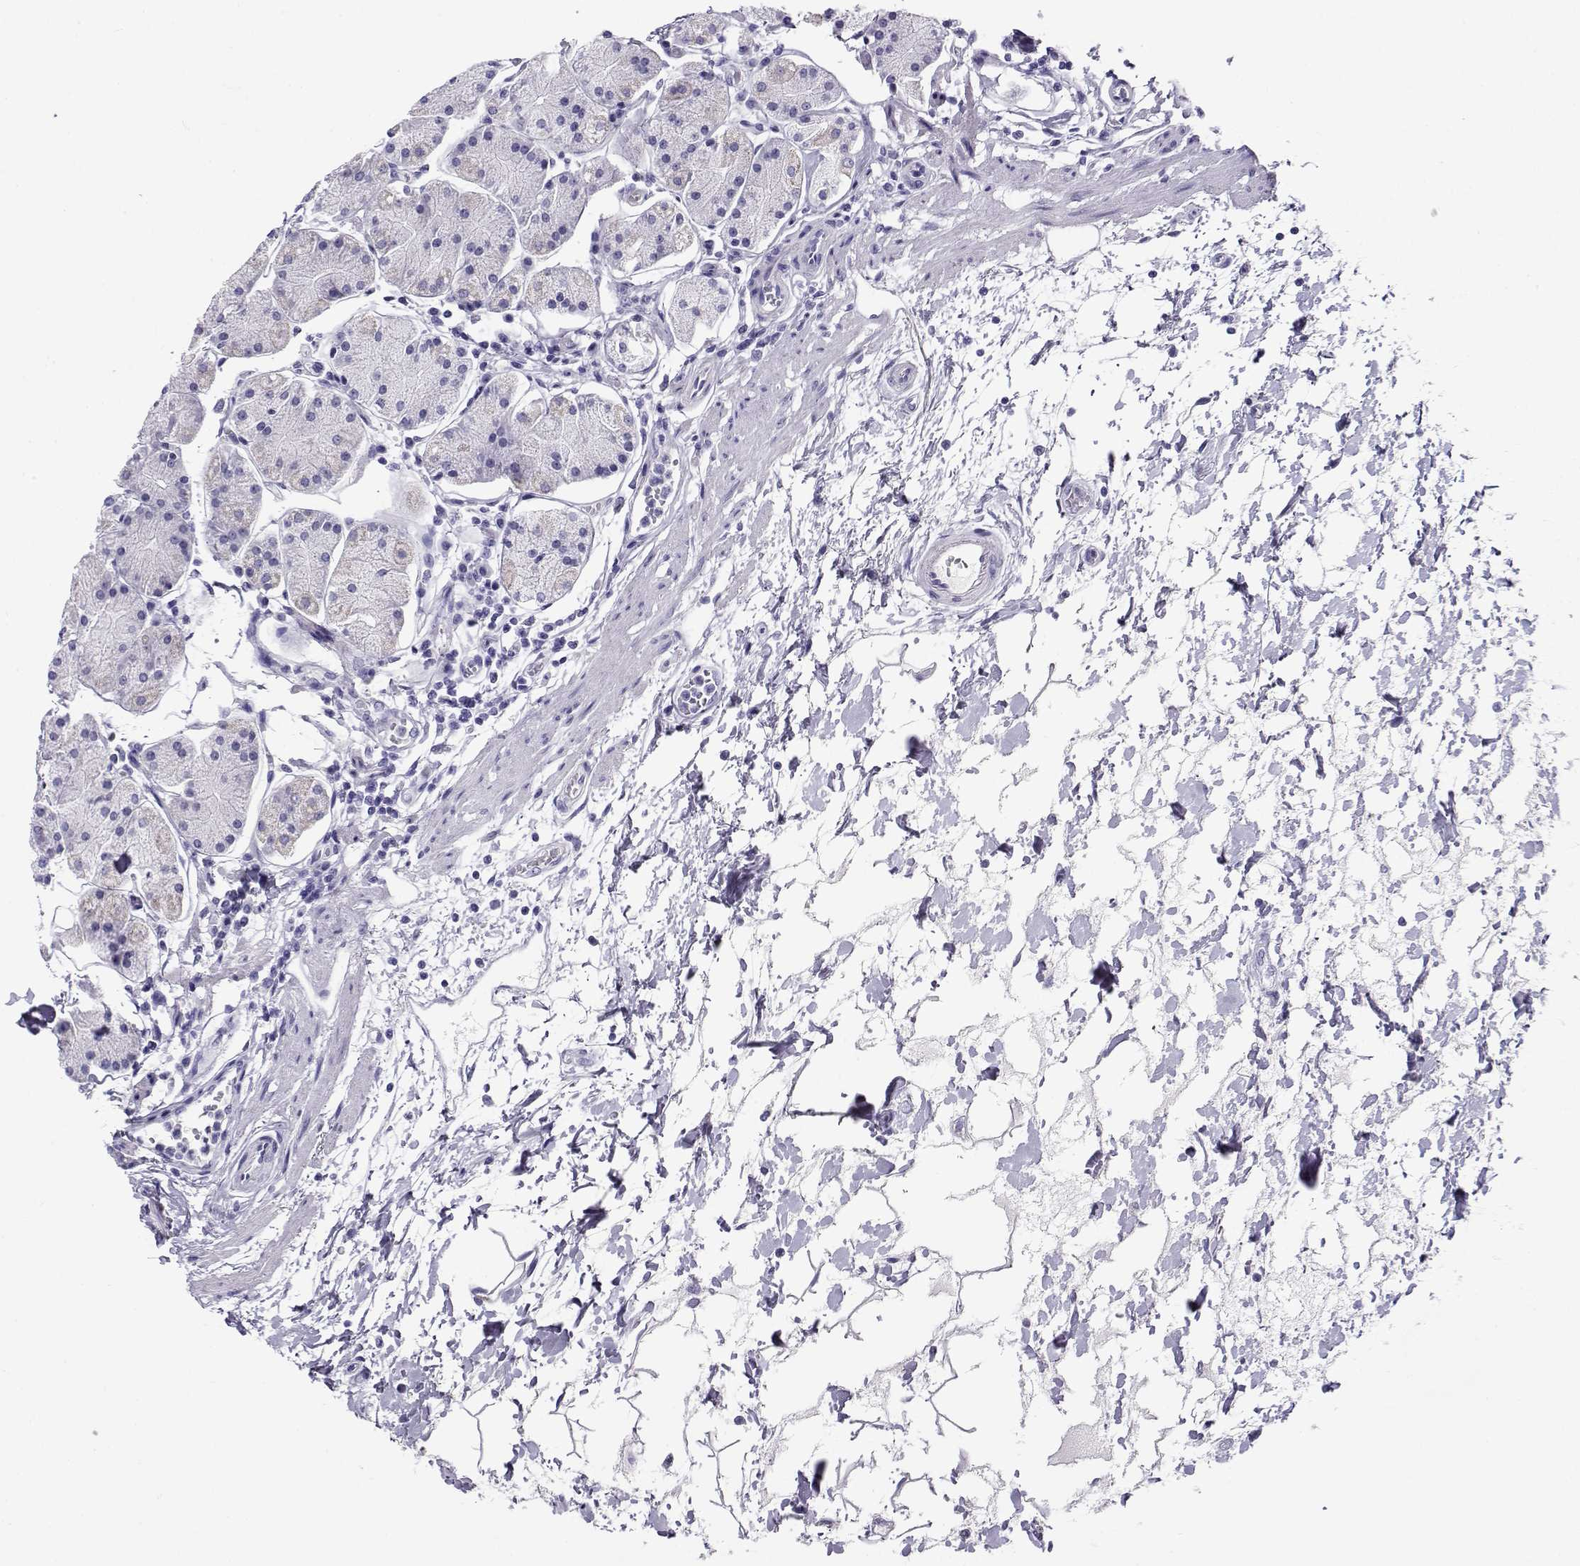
{"staining": {"intensity": "negative", "quantity": "none", "location": "none"}, "tissue": "stomach", "cell_type": "Glandular cells", "image_type": "normal", "snomed": [{"axis": "morphology", "description": "Normal tissue, NOS"}, {"axis": "topography", "description": "Stomach"}], "caption": "Glandular cells show no significant expression in unremarkable stomach. (DAB (3,3'-diaminobenzidine) IHC with hematoxylin counter stain).", "gene": "CABS1", "patient": {"sex": "male", "age": 54}}